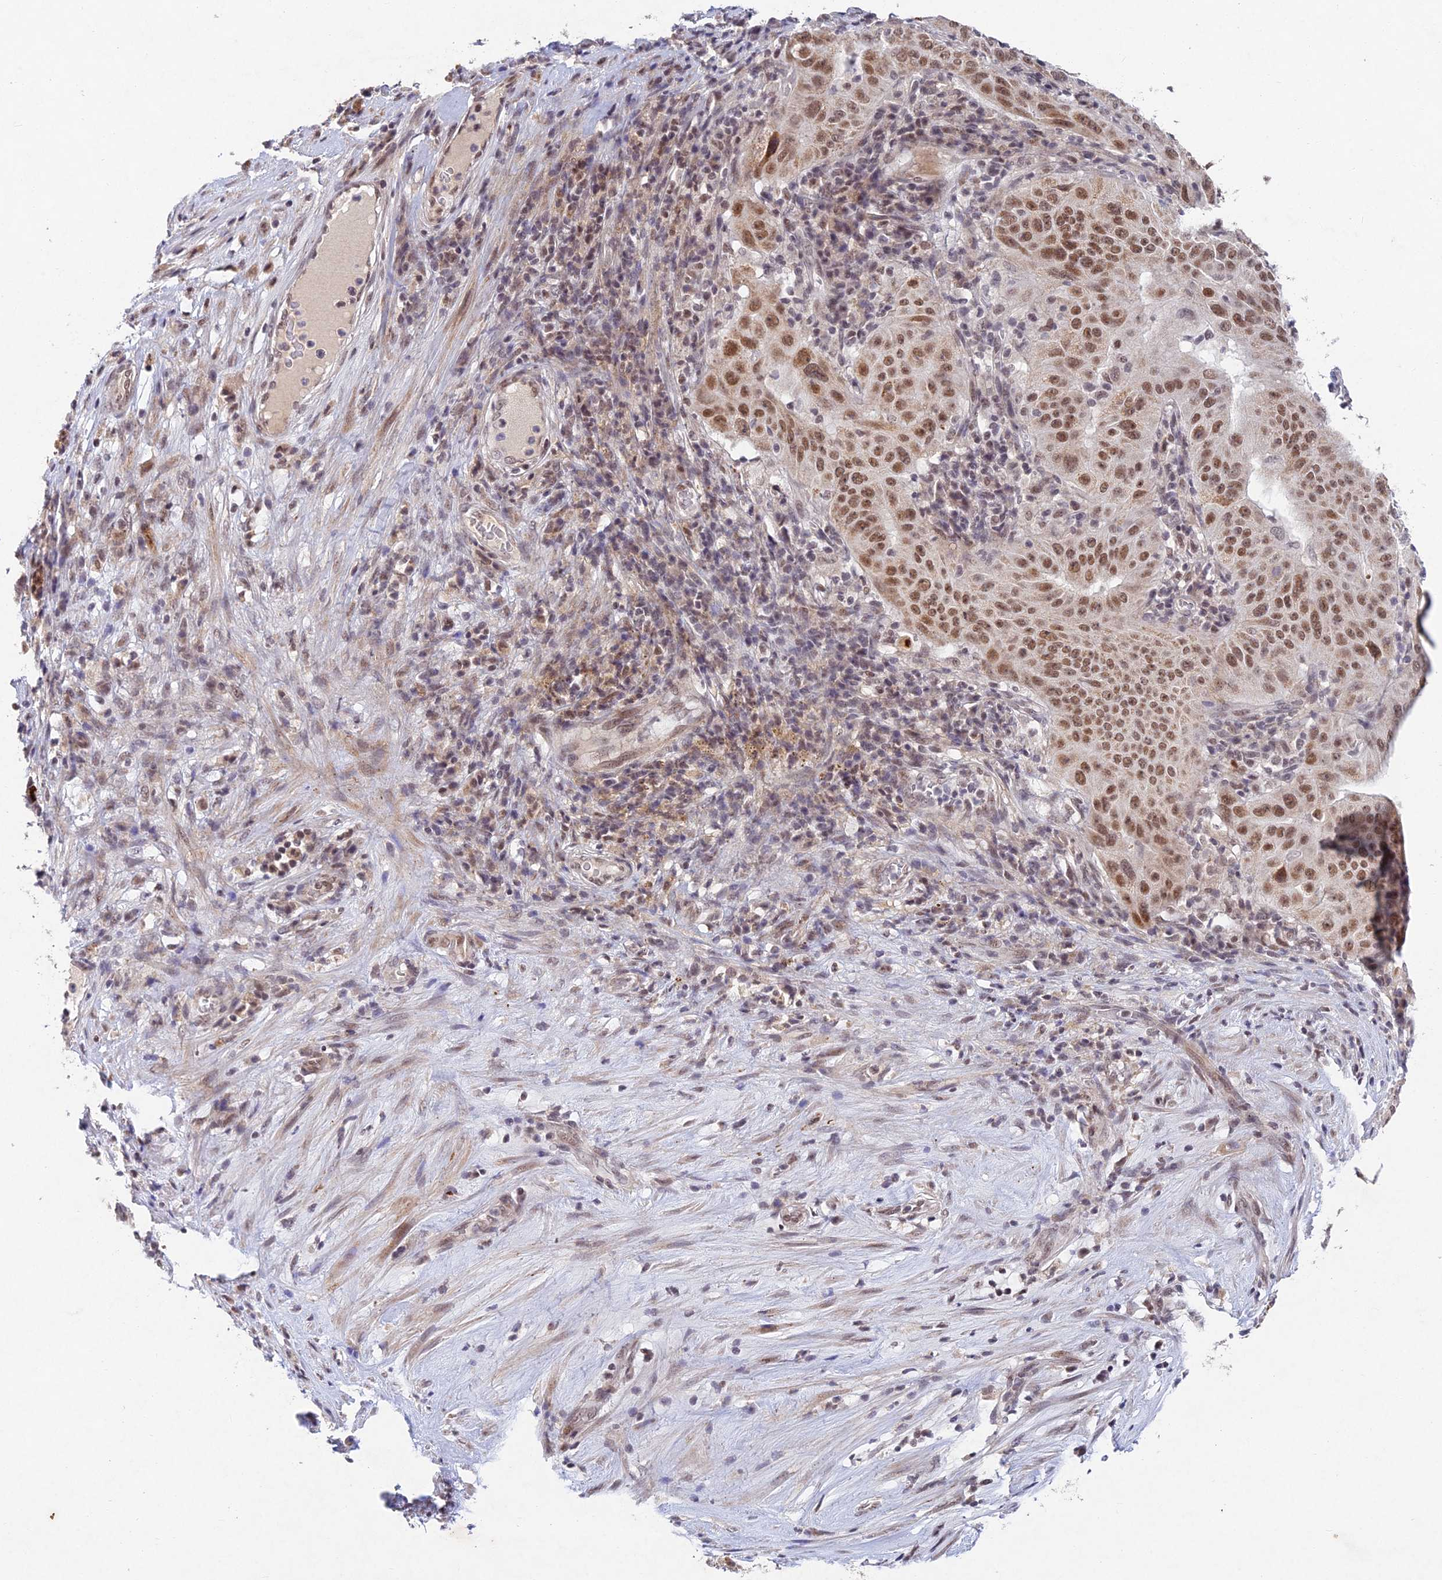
{"staining": {"intensity": "moderate", "quantity": ">75%", "location": "nuclear"}, "tissue": "pancreatic cancer", "cell_type": "Tumor cells", "image_type": "cancer", "snomed": [{"axis": "morphology", "description": "Adenocarcinoma, NOS"}, {"axis": "topography", "description": "Pancreas"}], "caption": "DAB immunohistochemical staining of adenocarcinoma (pancreatic) displays moderate nuclear protein positivity in about >75% of tumor cells. The staining was performed using DAB (3,3'-diaminobenzidine) to visualize the protein expression in brown, while the nuclei were stained in blue with hematoxylin (Magnification: 20x).", "gene": "RAVER1", "patient": {"sex": "male", "age": 63}}